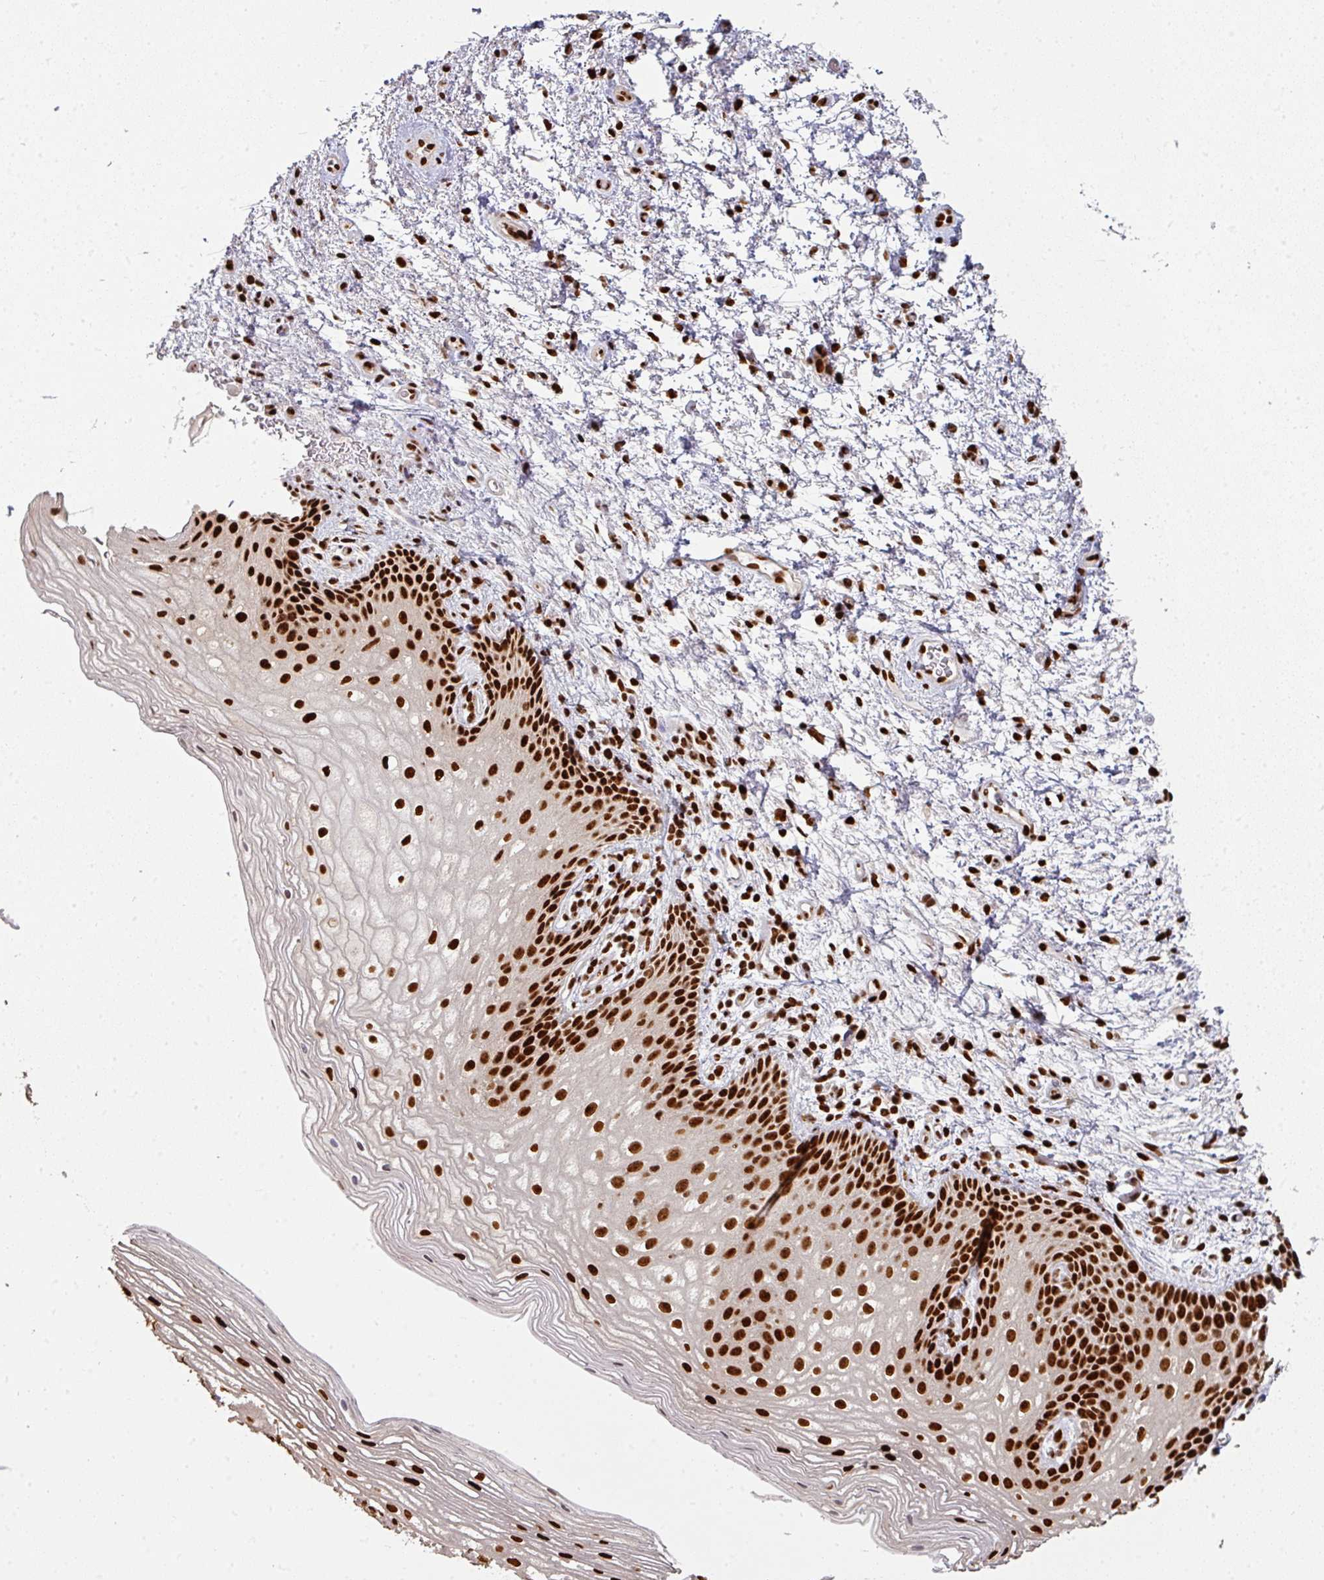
{"staining": {"intensity": "strong", "quantity": ">75%", "location": "nuclear"}, "tissue": "vagina", "cell_type": "Squamous epithelial cells", "image_type": "normal", "snomed": [{"axis": "morphology", "description": "Normal tissue, NOS"}, {"axis": "topography", "description": "Vagina"}], "caption": "Immunohistochemistry of benign vagina shows high levels of strong nuclear positivity in about >75% of squamous epithelial cells. (Brightfield microscopy of DAB IHC at high magnification).", "gene": "SIK3", "patient": {"sex": "female", "age": 47}}